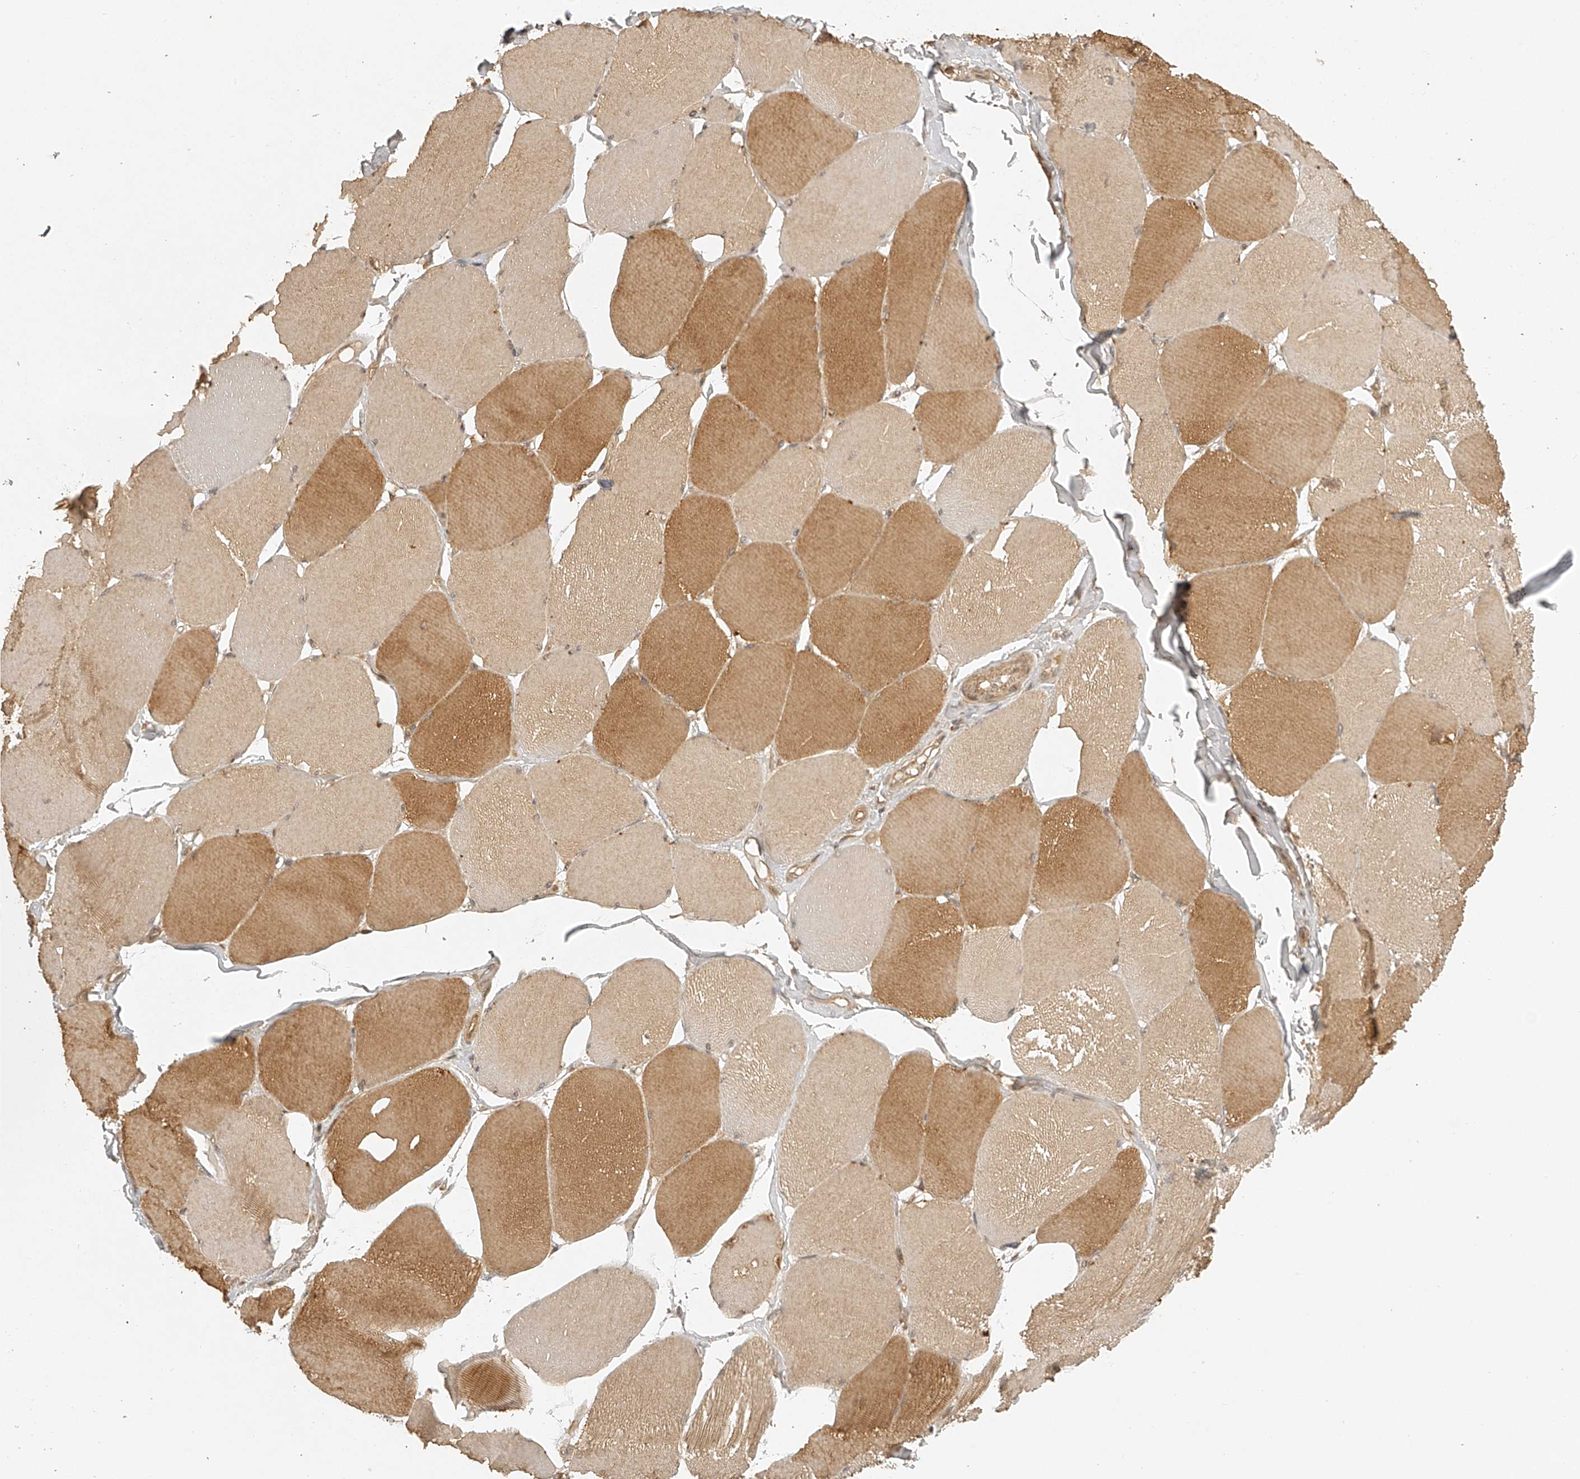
{"staining": {"intensity": "moderate", "quantity": "25%-75%", "location": "cytoplasmic/membranous"}, "tissue": "skeletal muscle", "cell_type": "Myocytes", "image_type": "normal", "snomed": [{"axis": "morphology", "description": "Normal tissue, NOS"}, {"axis": "topography", "description": "Skin"}, {"axis": "topography", "description": "Skeletal muscle"}], "caption": "A histopathology image of skeletal muscle stained for a protein demonstrates moderate cytoplasmic/membranous brown staining in myocytes. The staining was performed using DAB to visualize the protein expression in brown, while the nuclei were stained in blue with hematoxylin (Magnification: 20x).", "gene": "BCL2L11", "patient": {"sex": "male", "age": 83}}